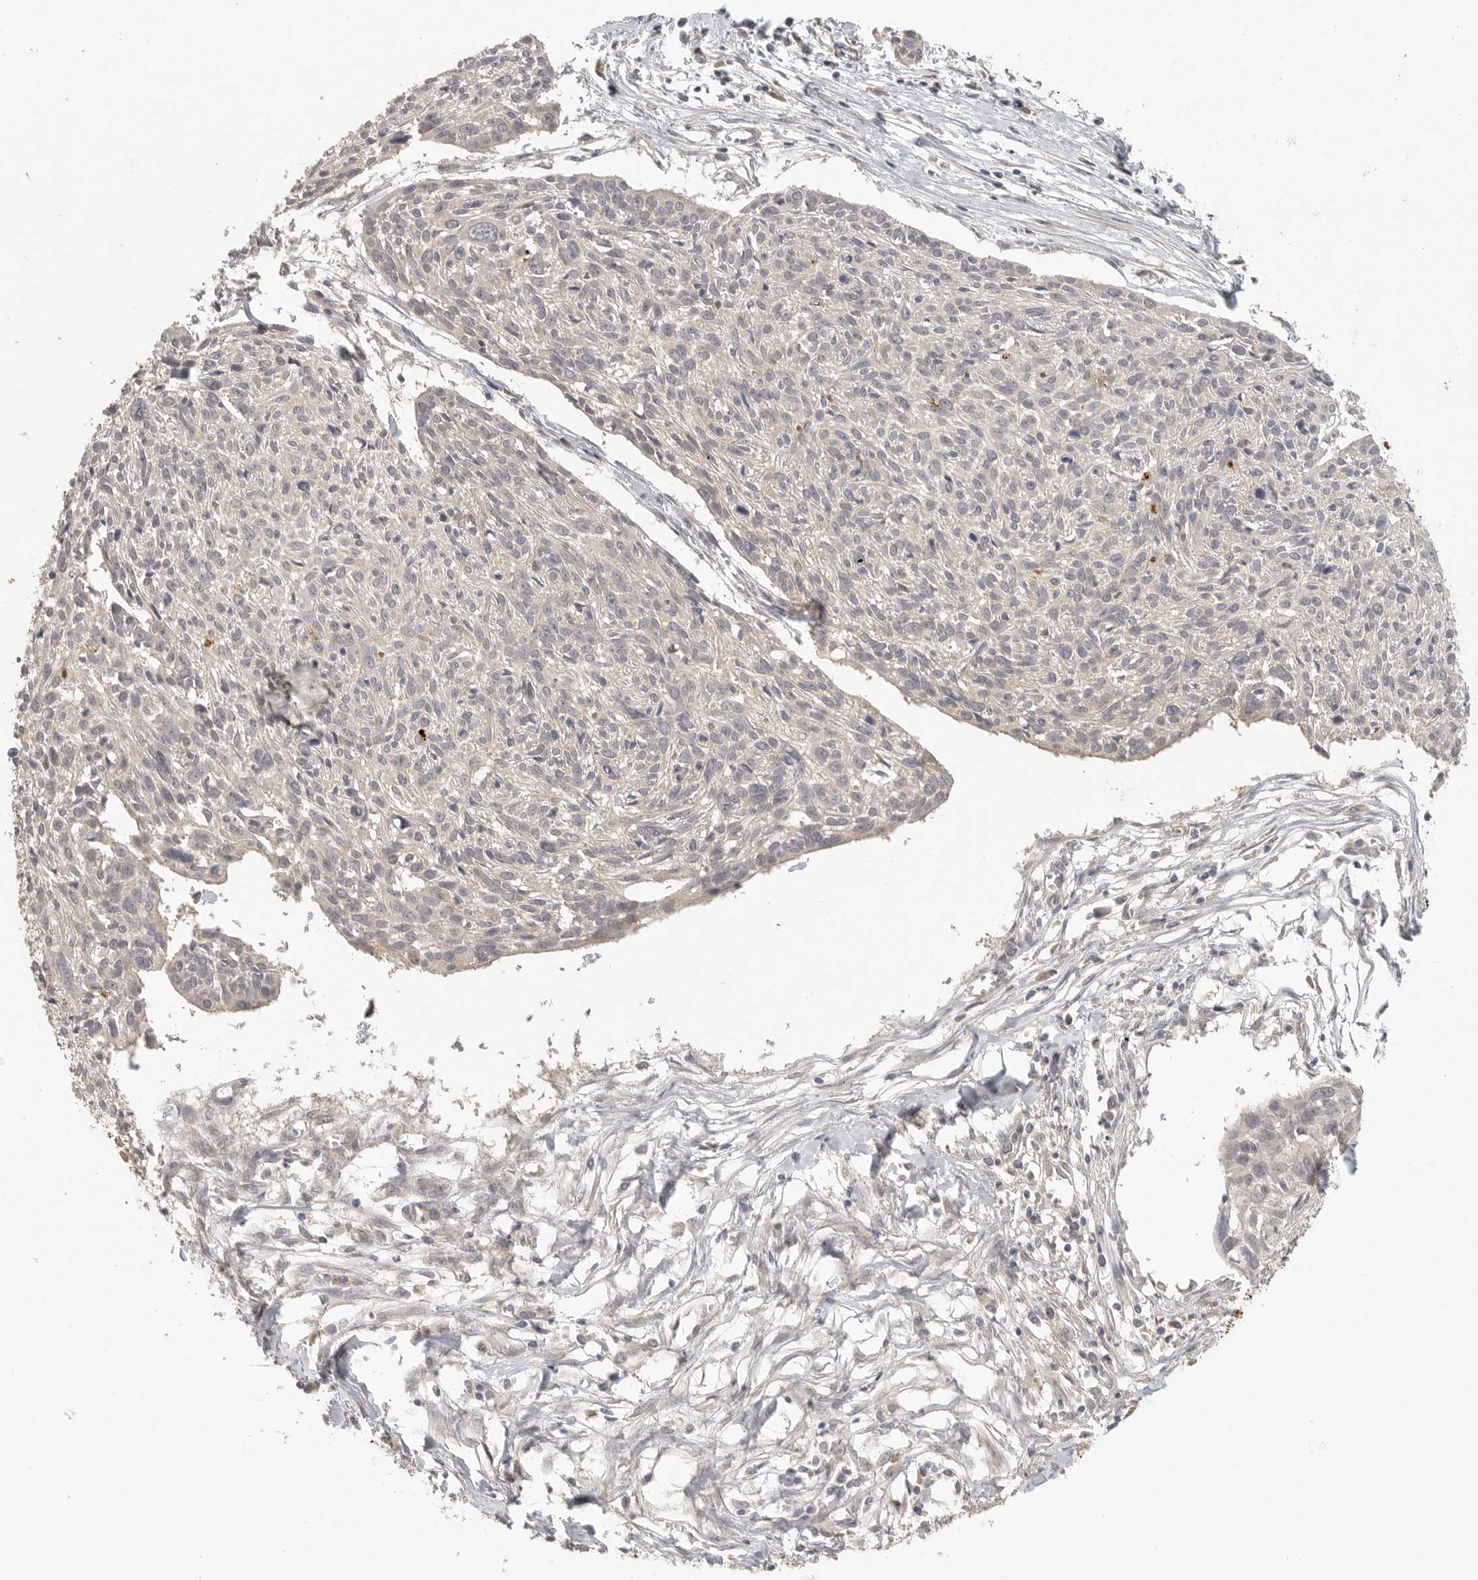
{"staining": {"intensity": "negative", "quantity": "none", "location": "none"}, "tissue": "cervical cancer", "cell_type": "Tumor cells", "image_type": "cancer", "snomed": [{"axis": "morphology", "description": "Squamous cell carcinoma, NOS"}, {"axis": "topography", "description": "Cervix"}], "caption": "This histopathology image is of cervical squamous cell carcinoma stained with IHC to label a protein in brown with the nuclei are counter-stained blue. There is no positivity in tumor cells. (DAB (3,3'-diaminobenzidine) immunohistochemistry, high magnification).", "gene": "HDAC6", "patient": {"sex": "female", "age": 51}}